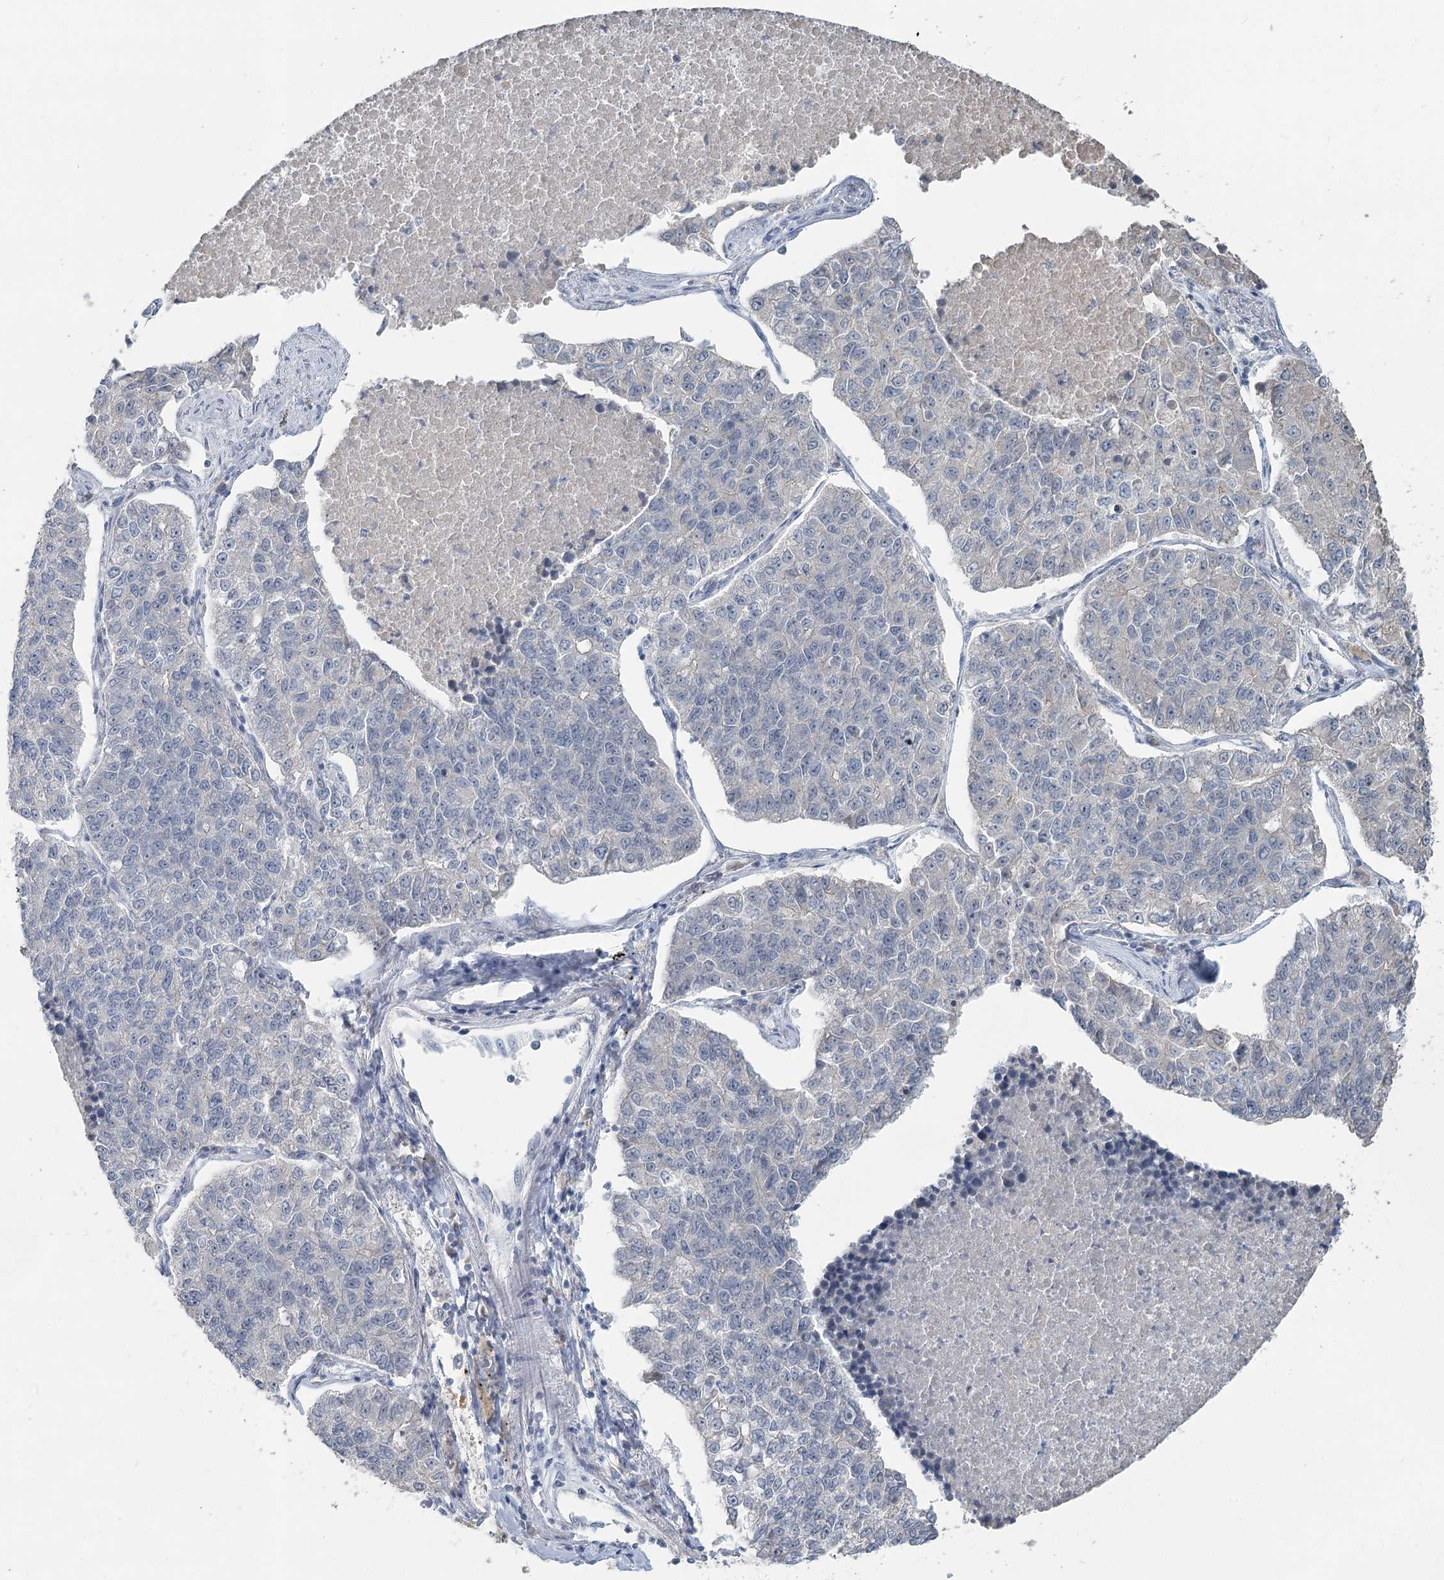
{"staining": {"intensity": "negative", "quantity": "none", "location": "none"}, "tissue": "lung cancer", "cell_type": "Tumor cells", "image_type": "cancer", "snomed": [{"axis": "morphology", "description": "Adenocarcinoma, NOS"}, {"axis": "topography", "description": "Lung"}], "caption": "An immunohistochemistry (IHC) histopathology image of lung cancer (adenocarcinoma) is shown. There is no staining in tumor cells of lung cancer (adenocarcinoma).", "gene": "SLC9A3", "patient": {"sex": "male", "age": 49}}